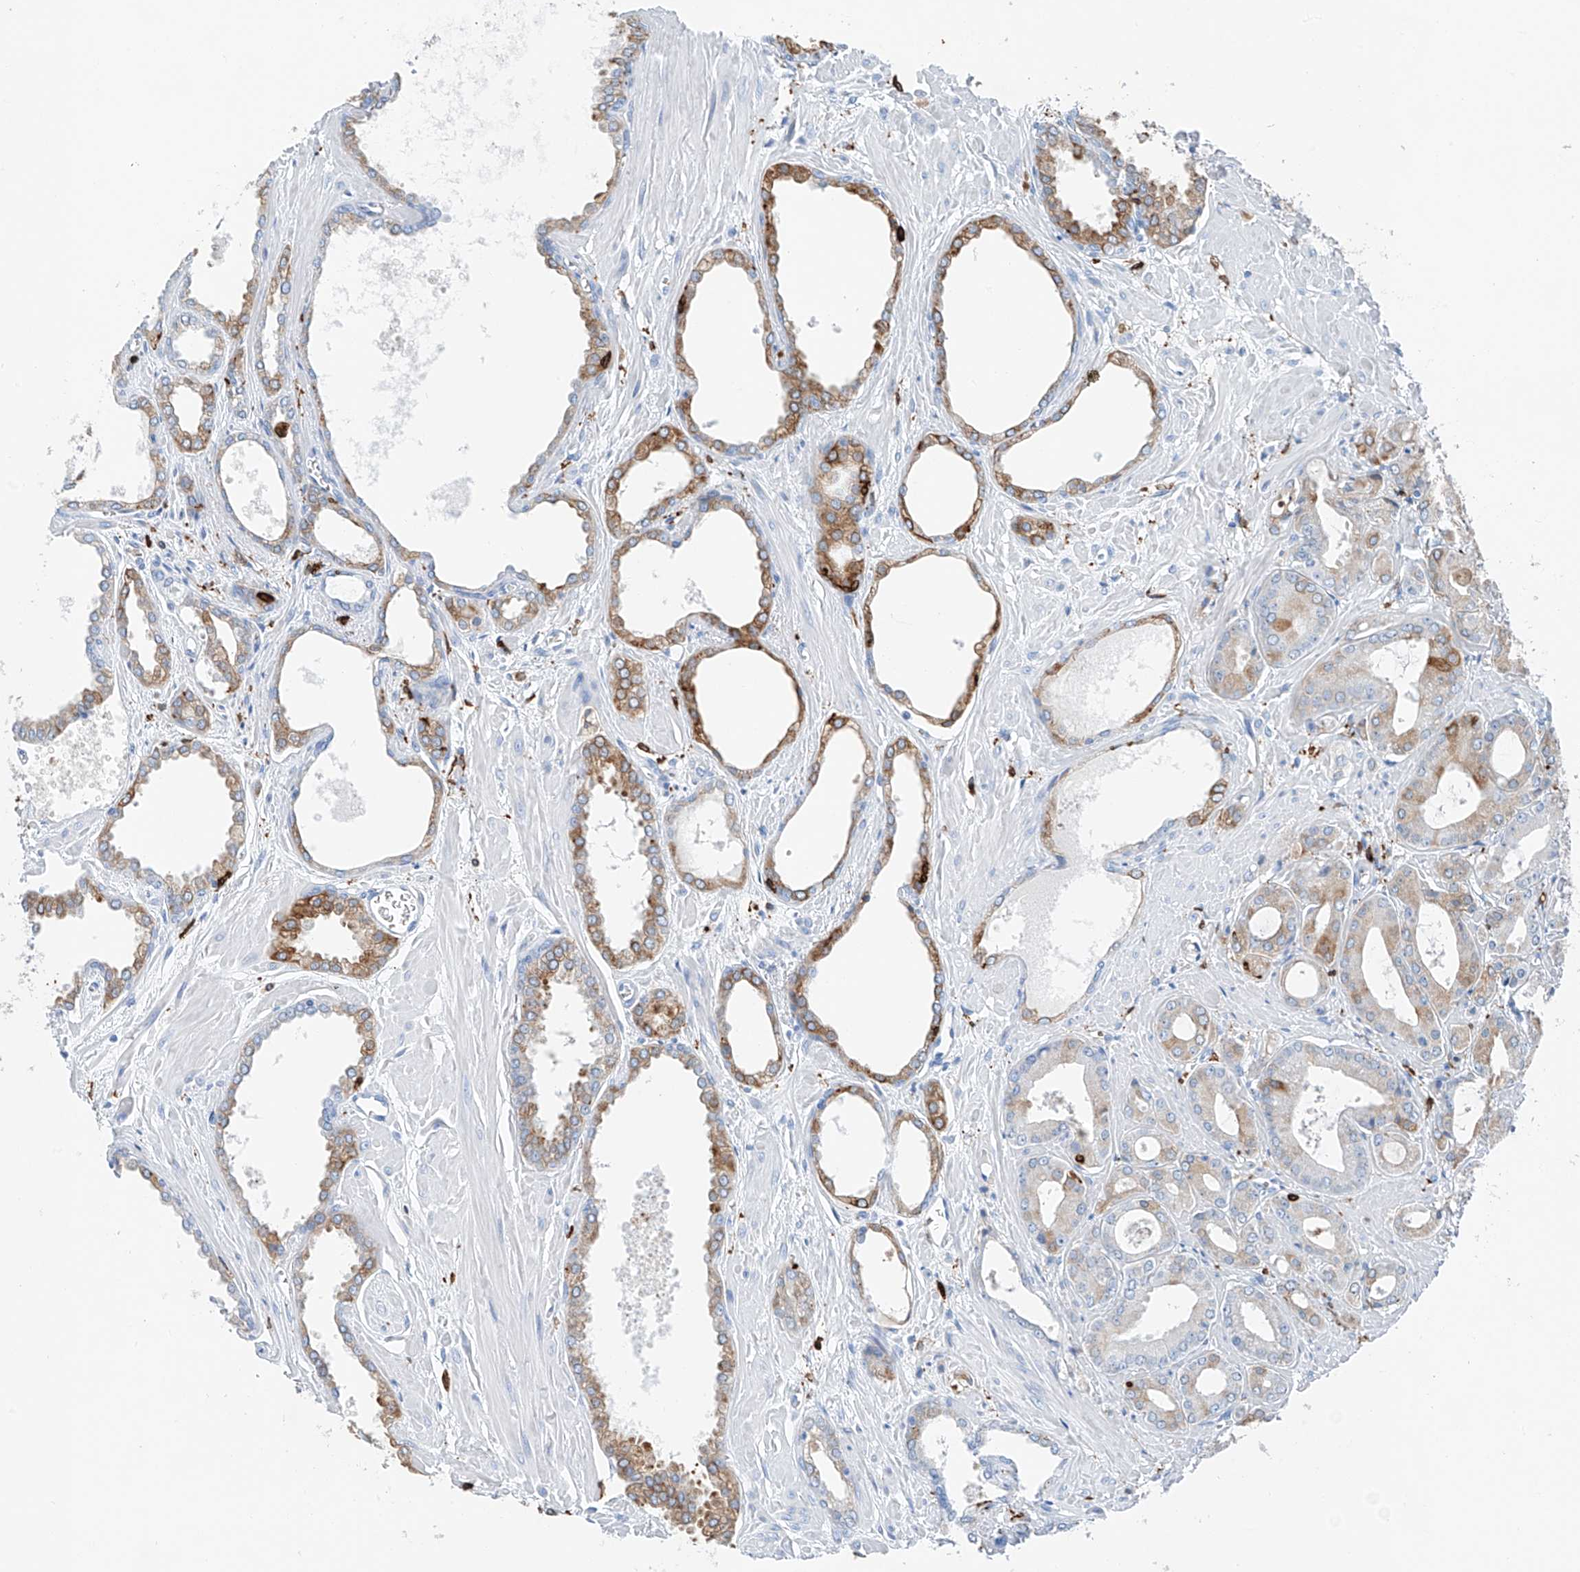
{"staining": {"intensity": "moderate", "quantity": "25%-75%", "location": "cytoplasmic/membranous"}, "tissue": "prostate cancer", "cell_type": "Tumor cells", "image_type": "cancer", "snomed": [{"axis": "morphology", "description": "Adenocarcinoma, Low grade"}, {"axis": "topography", "description": "Prostate"}], "caption": "This image demonstrates immunohistochemistry staining of prostate adenocarcinoma (low-grade), with medium moderate cytoplasmic/membranous staining in approximately 25%-75% of tumor cells.", "gene": "TBXAS1", "patient": {"sex": "male", "age": 67}}